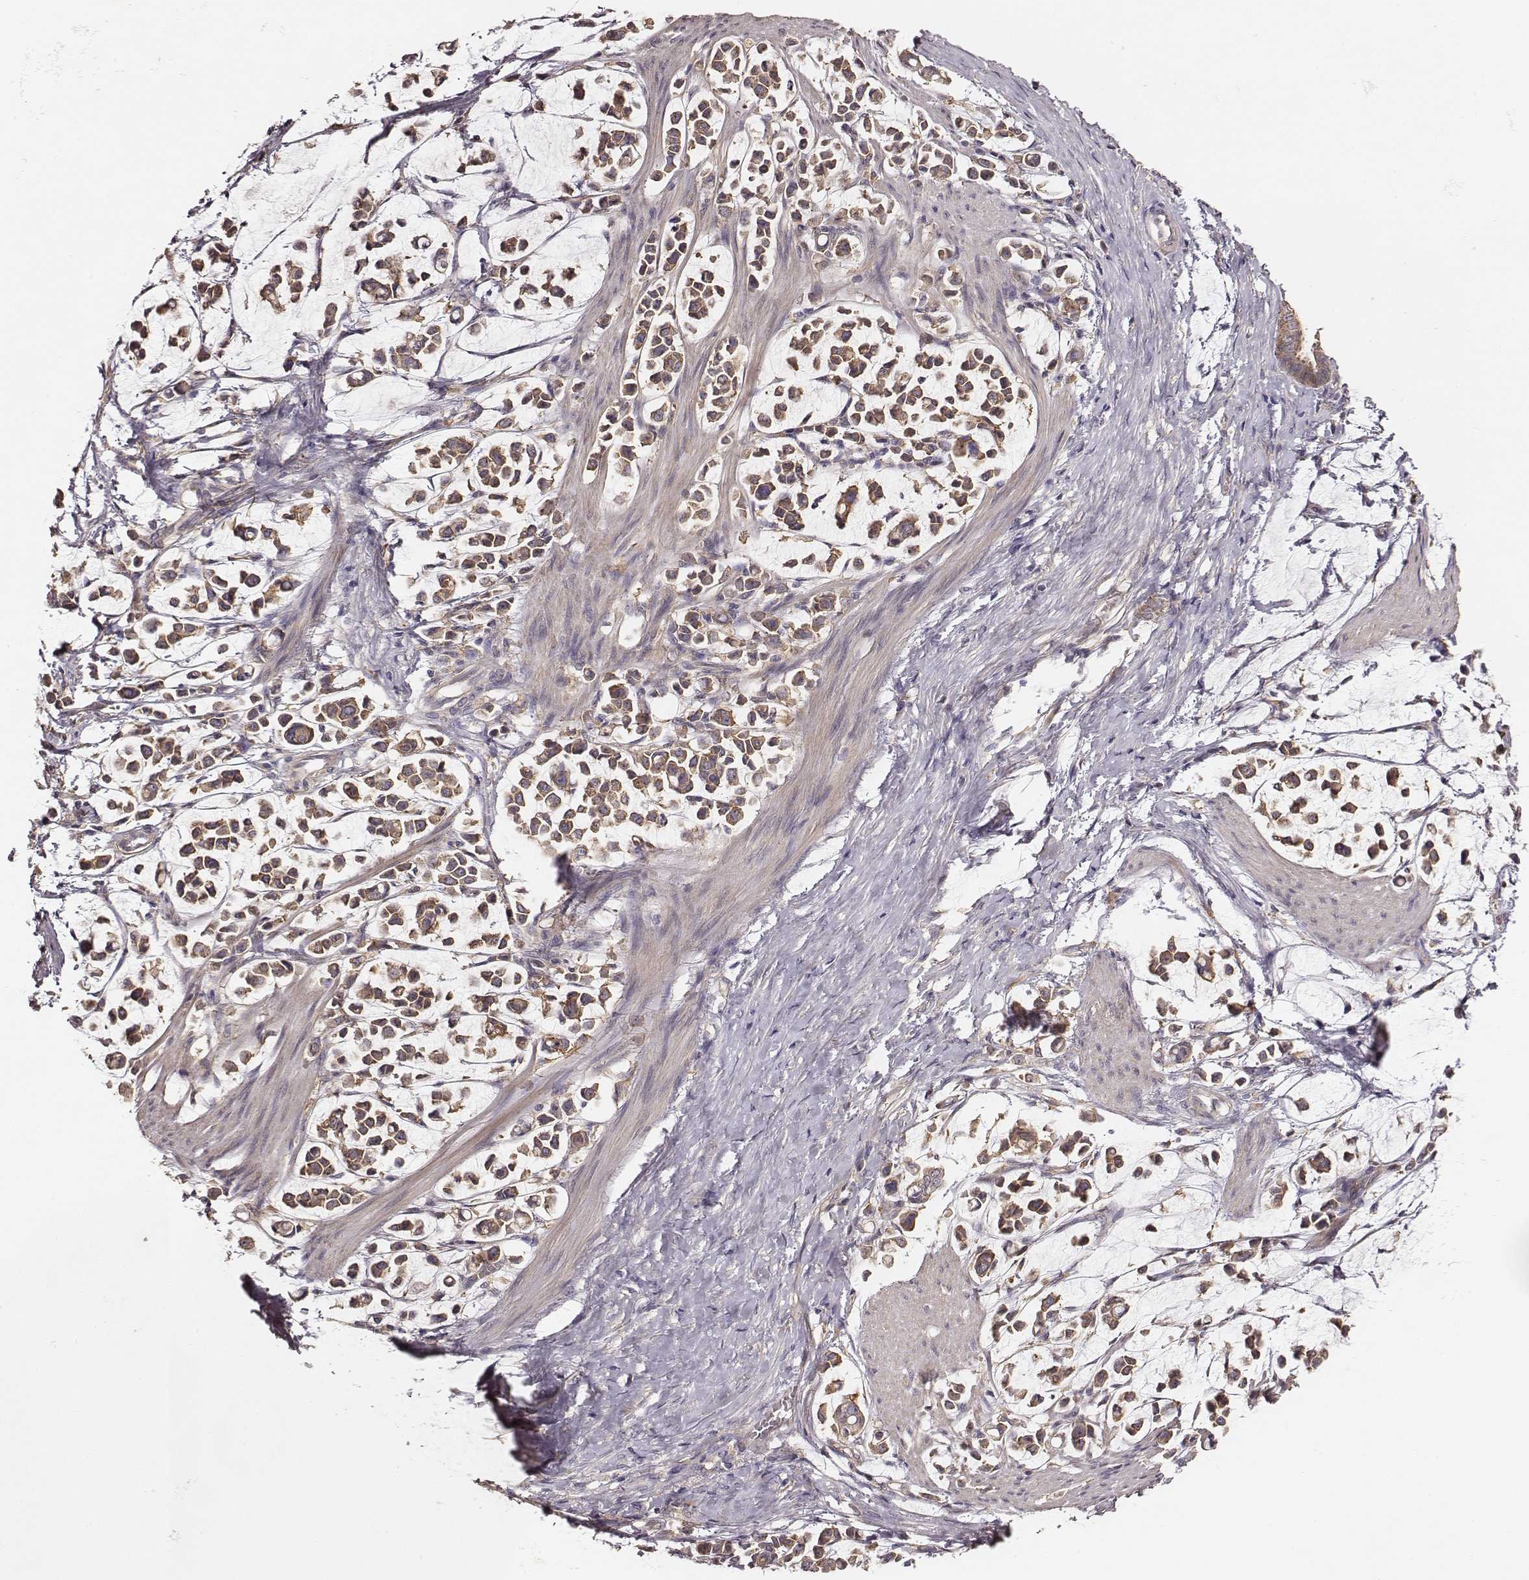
{"staining": {"intensity": "moderate", "quantity": ">75%", "location": "cytoplasmic/membranous"}, "tissue": "stomach cancer", "cell_type": "Tumor cells", "image_type": "cancer", "snomed": [{"axis": "morphology", "description": "Adenocarcinoma, NOS"}, {"axis": "topography", "description": "Stomach"}], "caption": "Stomach adenocarcinoma stained with immunohistochemistry (IHC) reveals moderate cytoplasmic/membranous positivity in approximately >75% of tumor cells.", "gene": "VPS26A", "patient": {"sex": "male", "age": 82}}